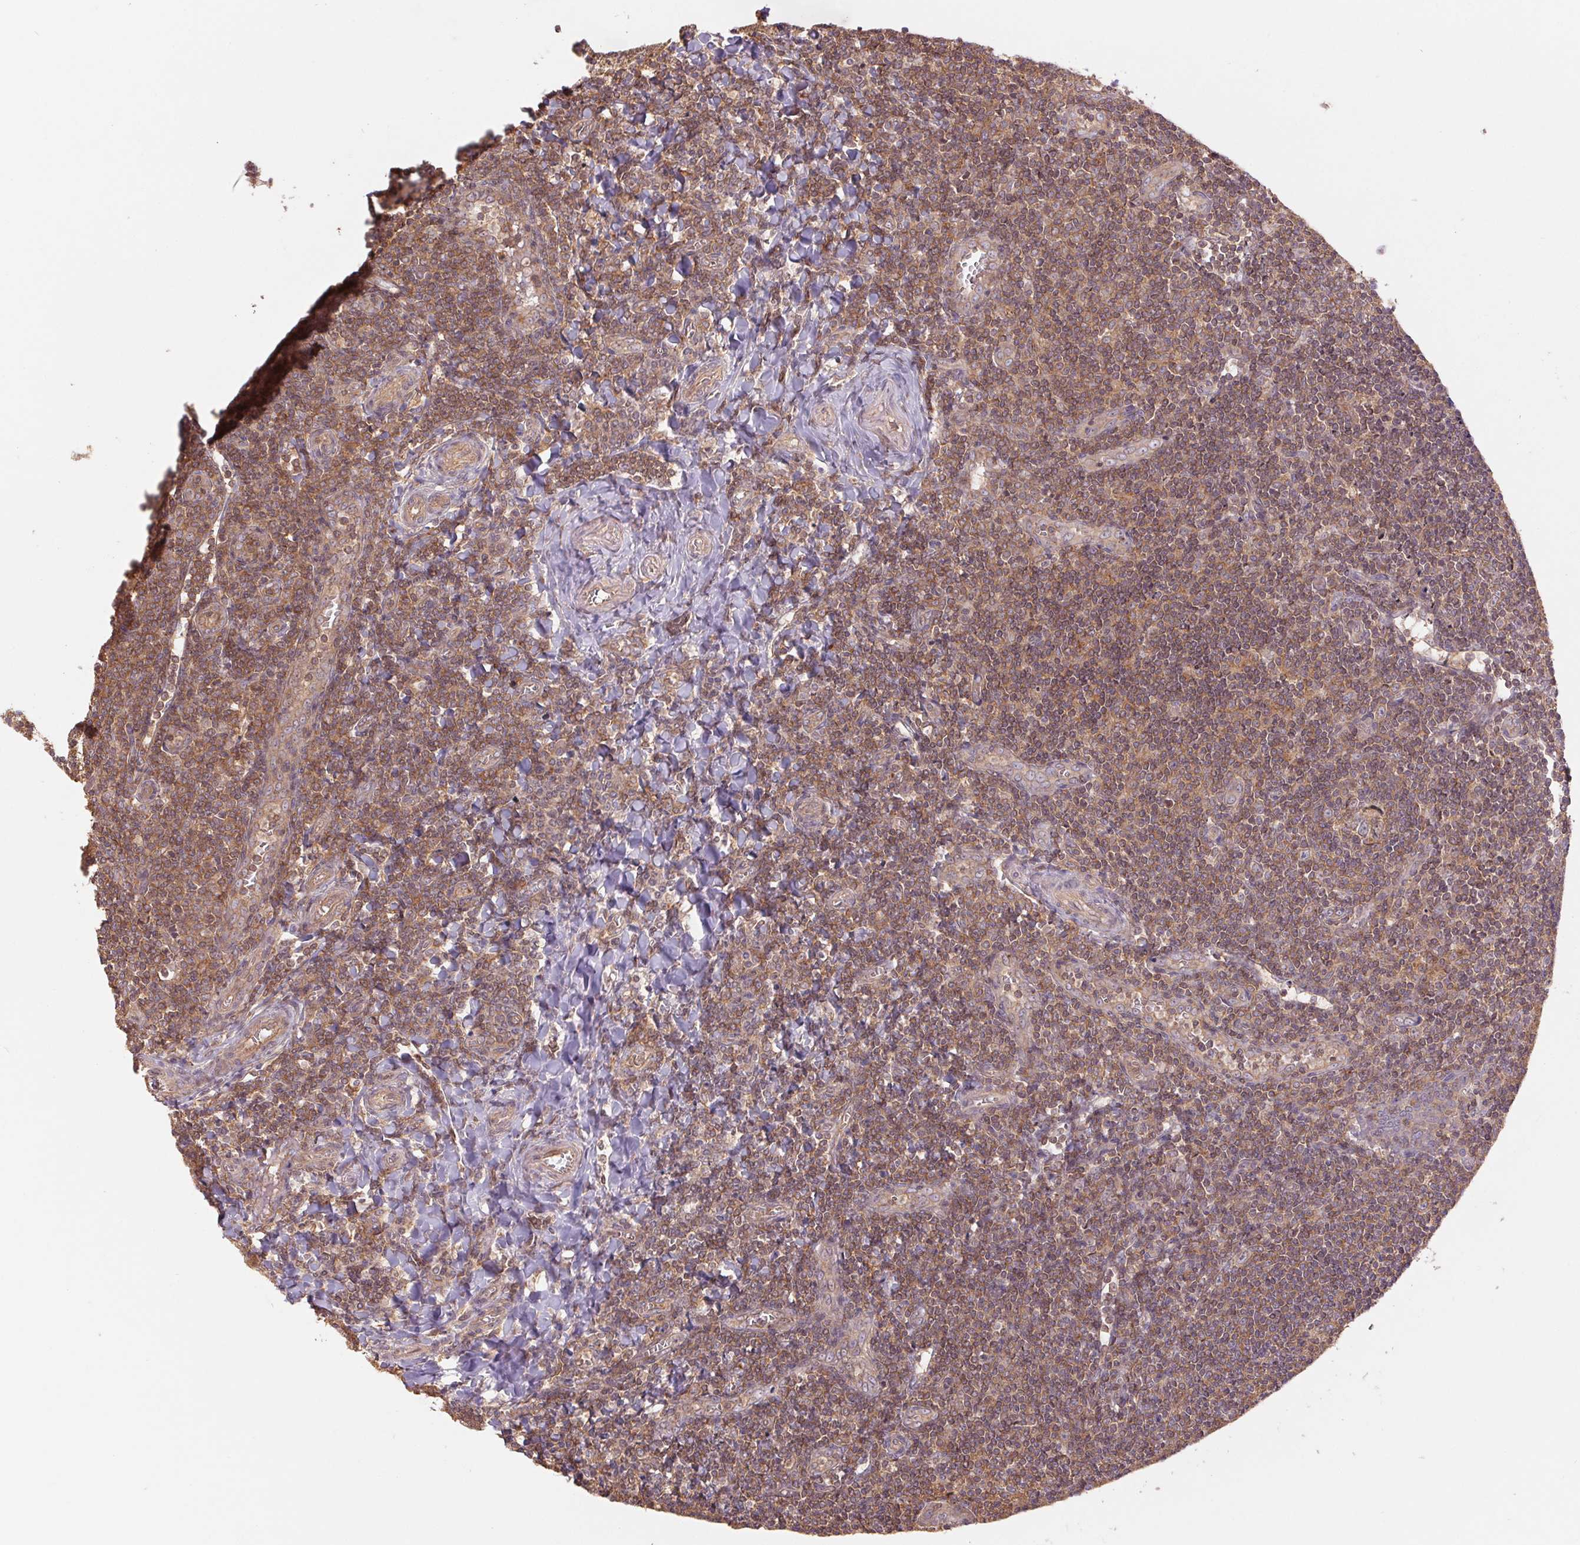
{"staining": {"intensity": "moderate", "quantity": ">75%", "location": "cytoplasmic/membranous"}, "tissue": "tonsil", "cell_type": "Germinal center cells", "image_type": "normal", "snomed": [{"axis": "morphology", "description": "Normal tissue, NOS"}, {"axis": "morphology", "description": "Inflammation, NOS"}, {"axis": "topography", "description": "Tonsil"}], "caption": "Human tonsil stained with a brown dye shows moderate cytoplasmic/membranous positive expression in approximately >75% of germinal center cells.", "gene": "TUBA1A", "patient": {"sex": "female", "age": 31}}